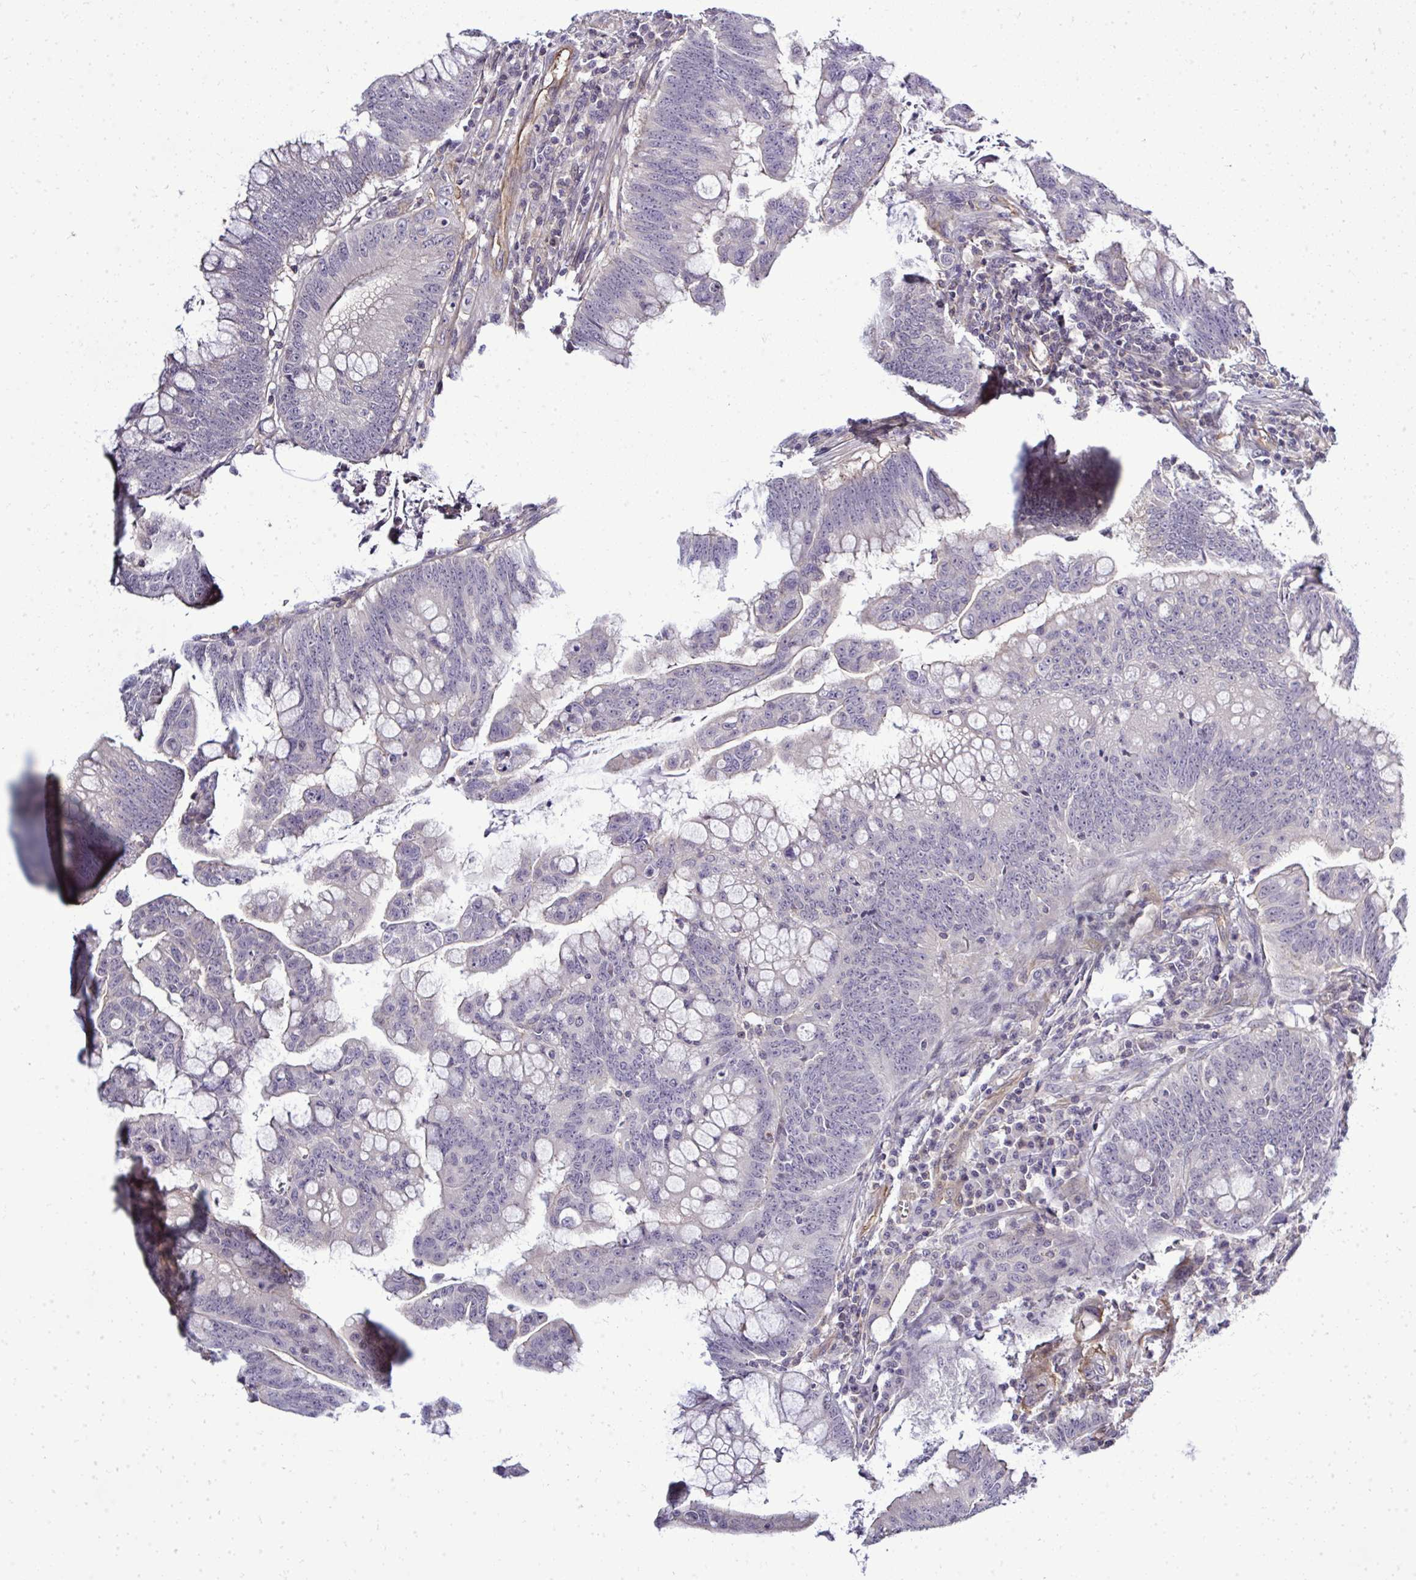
{"staining": {"intensity": "moderate", "quantity": "<25%", "location": "cytoplasmic/membranous"}, "tissue": "colorectal cancer", "cell_type": "Tumor cells", "image_type": "cancer", "snomed": [{"axis": "morphology", "description": "Adenocarcinoma, NOS"}, {"axis": "topography", "description": "Colon"}], "caption": "Protein positivity by IHC reveals moderate cytoplasmic/membranous positivity in about <25% of tumor cells in adenocarcinoma (colorectal).", "gene": "FUT10", "patient": {"sex": "male", "age": 62}}